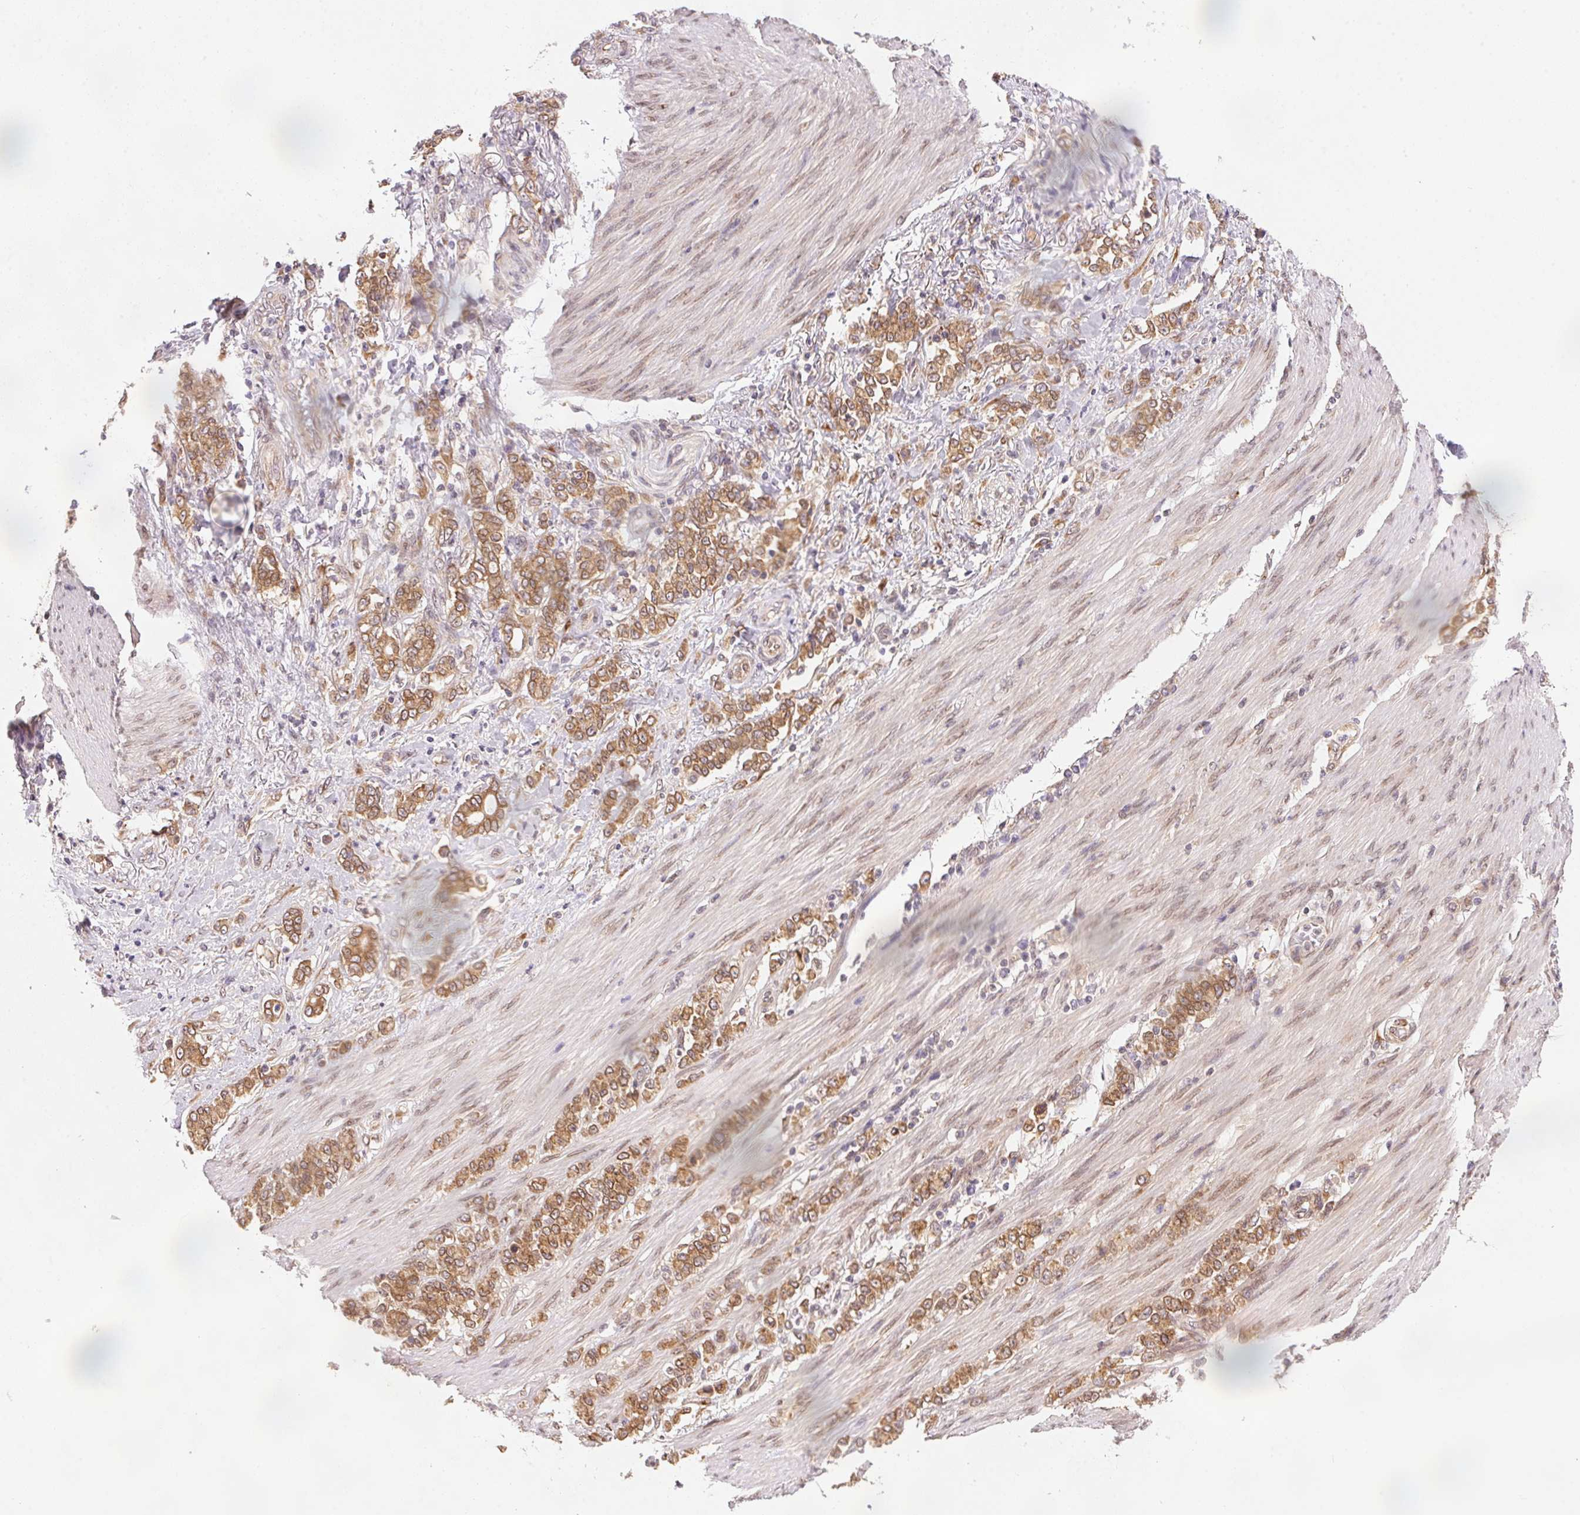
{"staining": {"intensity": "moderate", "quantity": ">75%", "location": "cytoplasmic/membranous"}, "tissue": "stomach cancer", "cell_type": "Tumor cells", "image_type": "cancer", "snomed": [{"axis": "morphology", "description": "Adenocarcinoma, NOS"}, {"axis": "topography", "description": "Stomach"}], "caption": "Tumor cells exhibit medium levels of moderate cytoplasmic/membranous expression in approximately >75% of cells in human adenocarcinoma (stomach).", "gene": "EI24", "patient": {"sex": "female", "age": 79}}